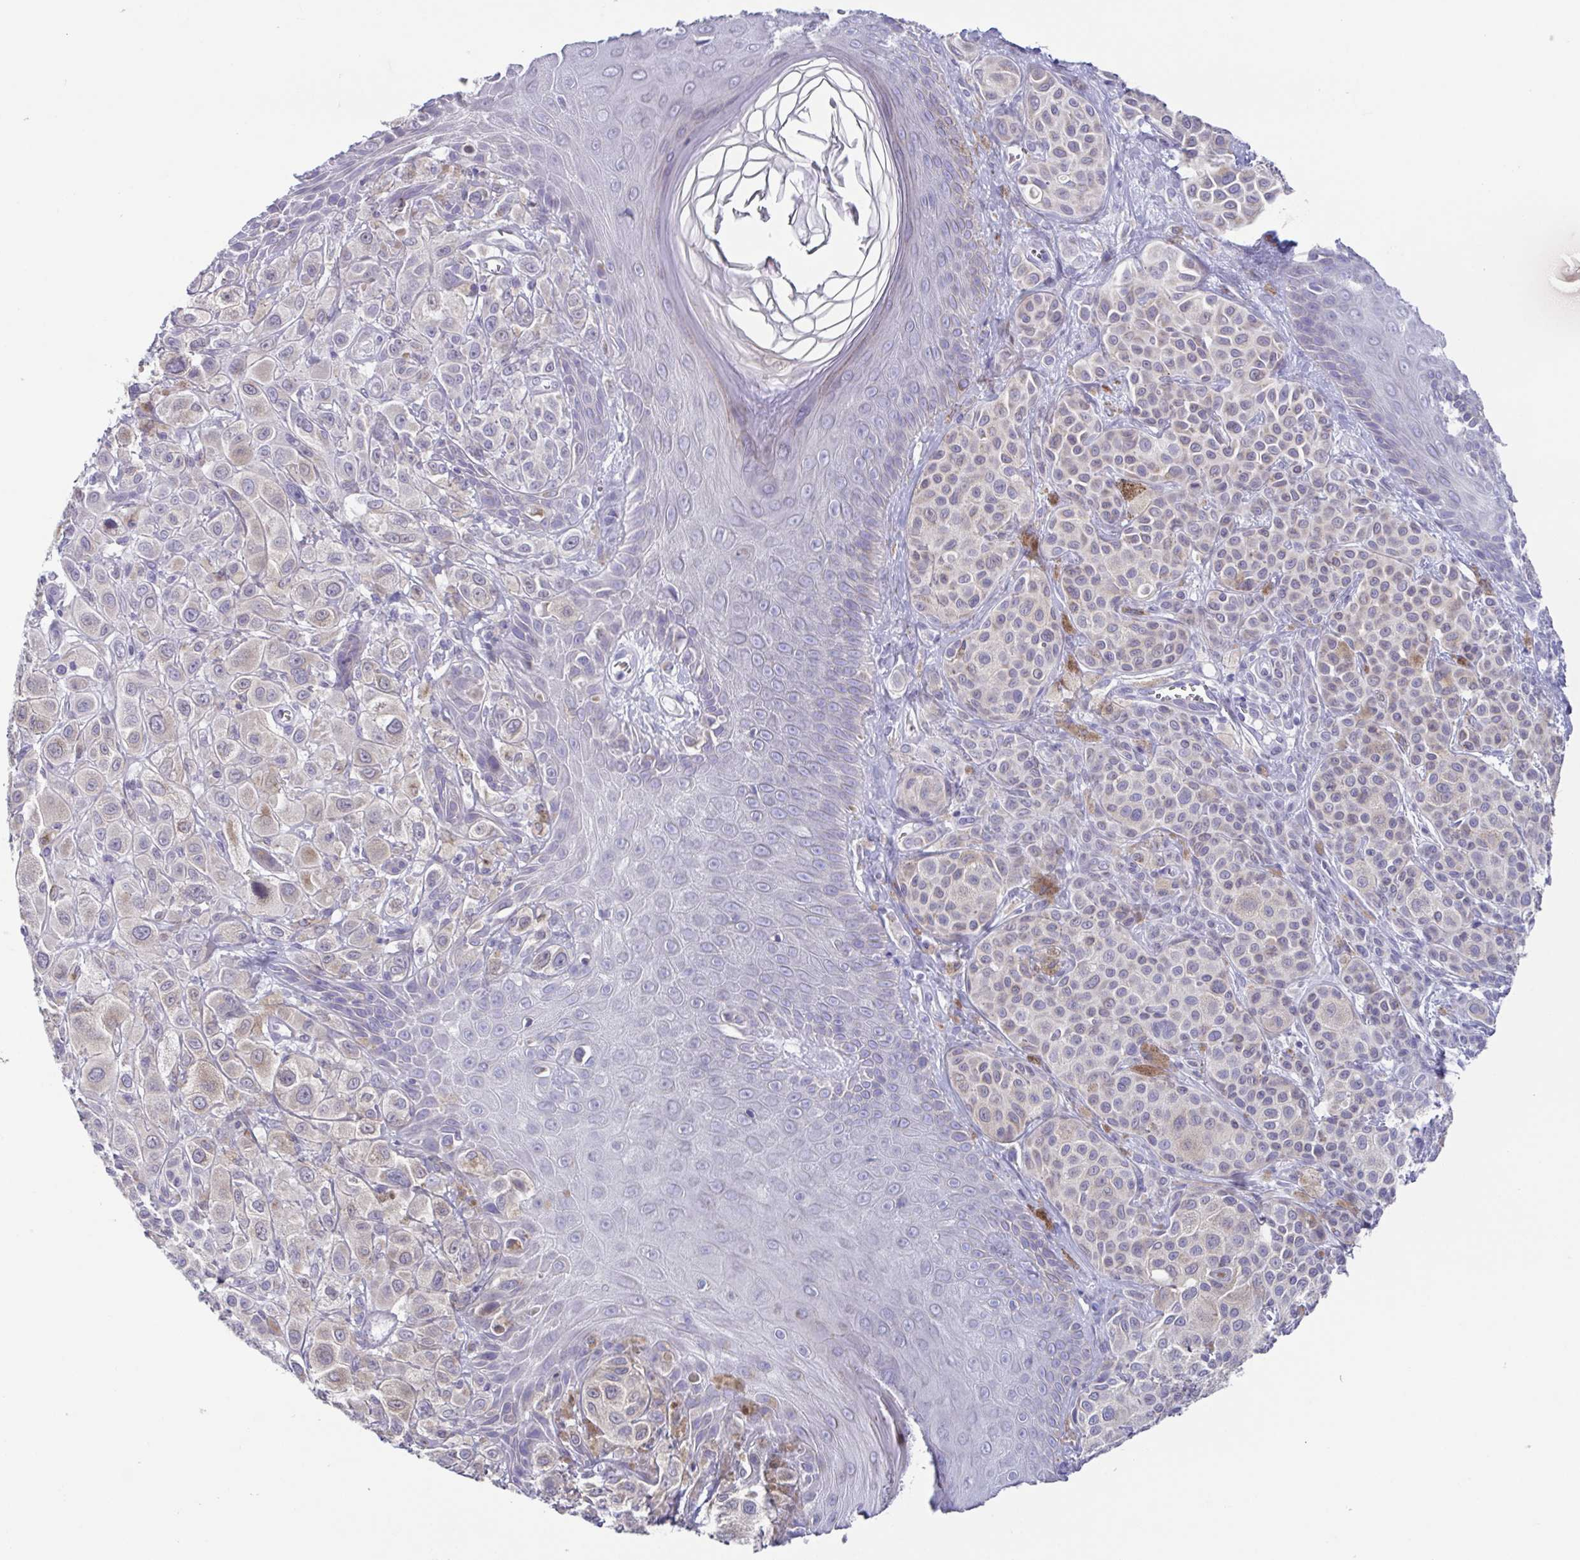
{"staining": {"intensity": "negative", "quantity": "none", "location": "none"}, "tissue": "melanoma", "cell_type": "Tumor cells", "image_type": "cancer", "snomed": [{"axis": "morphology", "description": "Malignant melanoma, NOS"}, {"axis": "topography", "description": "Skin"}], "caption": "Immunohistochemistry micrograph of human malignant melanoma stained for a protein (brown), which displays no expression in tumor cells.", "gene": "RDH11", "patient": {"sex": "male", "age": 67}}